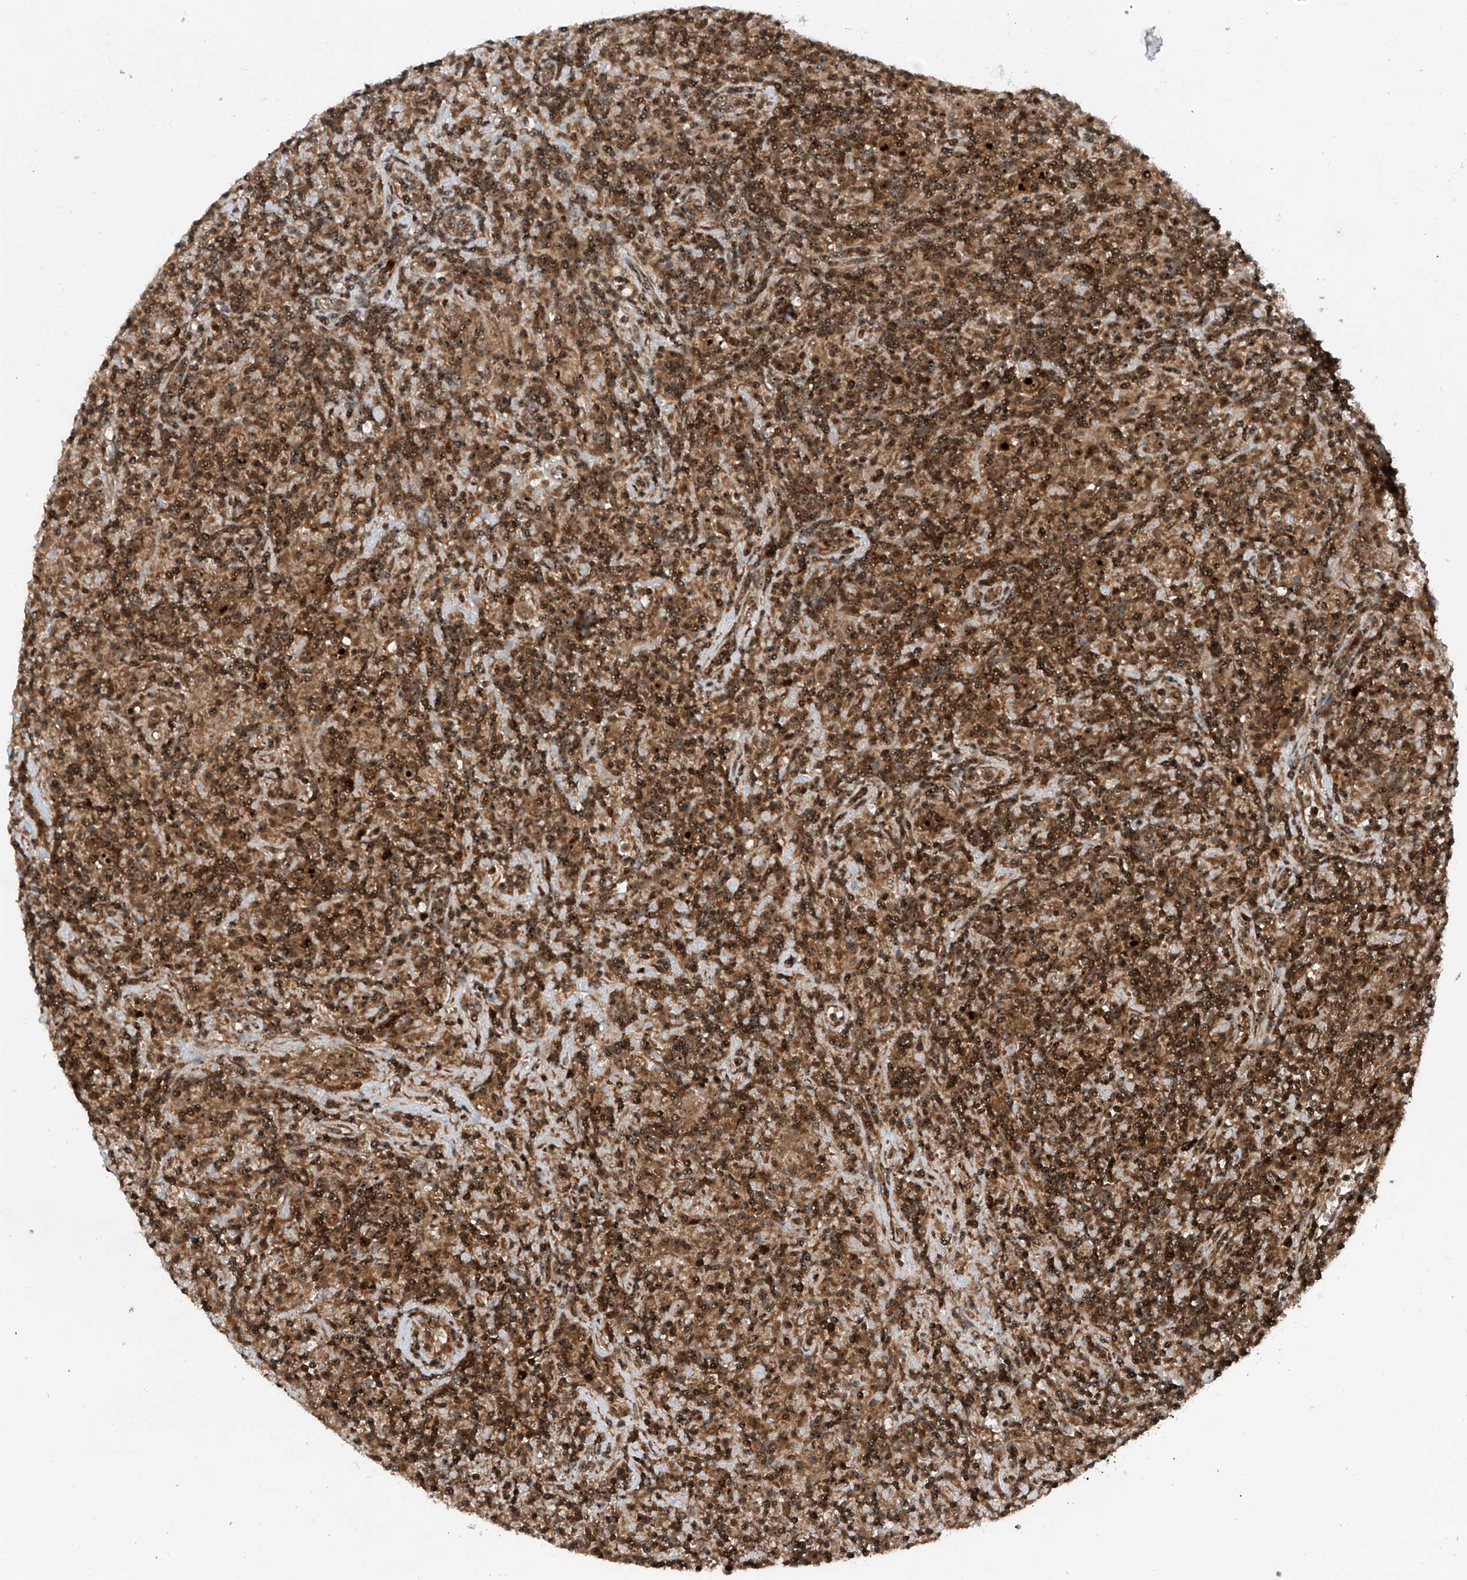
{"staining": {"intensity": "strong", "quantity": ">75%", "location": "cytoplasmic/membranous,nuclear"}, "tissue": "lymphoma", "cell_type": "Tumor cells", "image_type": "cancer", "snomed": [{"axis": "morphology", "description": "Hodgkin's disease, NOS"}, {"axis": "topography", "description": "Lymph node"}], "caption": "Lymphoma tissue displays strong cytoplasmic/membranous and nuclear staining in approximately >75% of tumor cells, visualized by immunohistochemistry. The staining is performed using DAB brown chromogen to label protein expression. The nuclei are counter-stained blue using hematoxylin.", "gene": "C1orf131", "patient": {"sex": "male", "age": 70}}